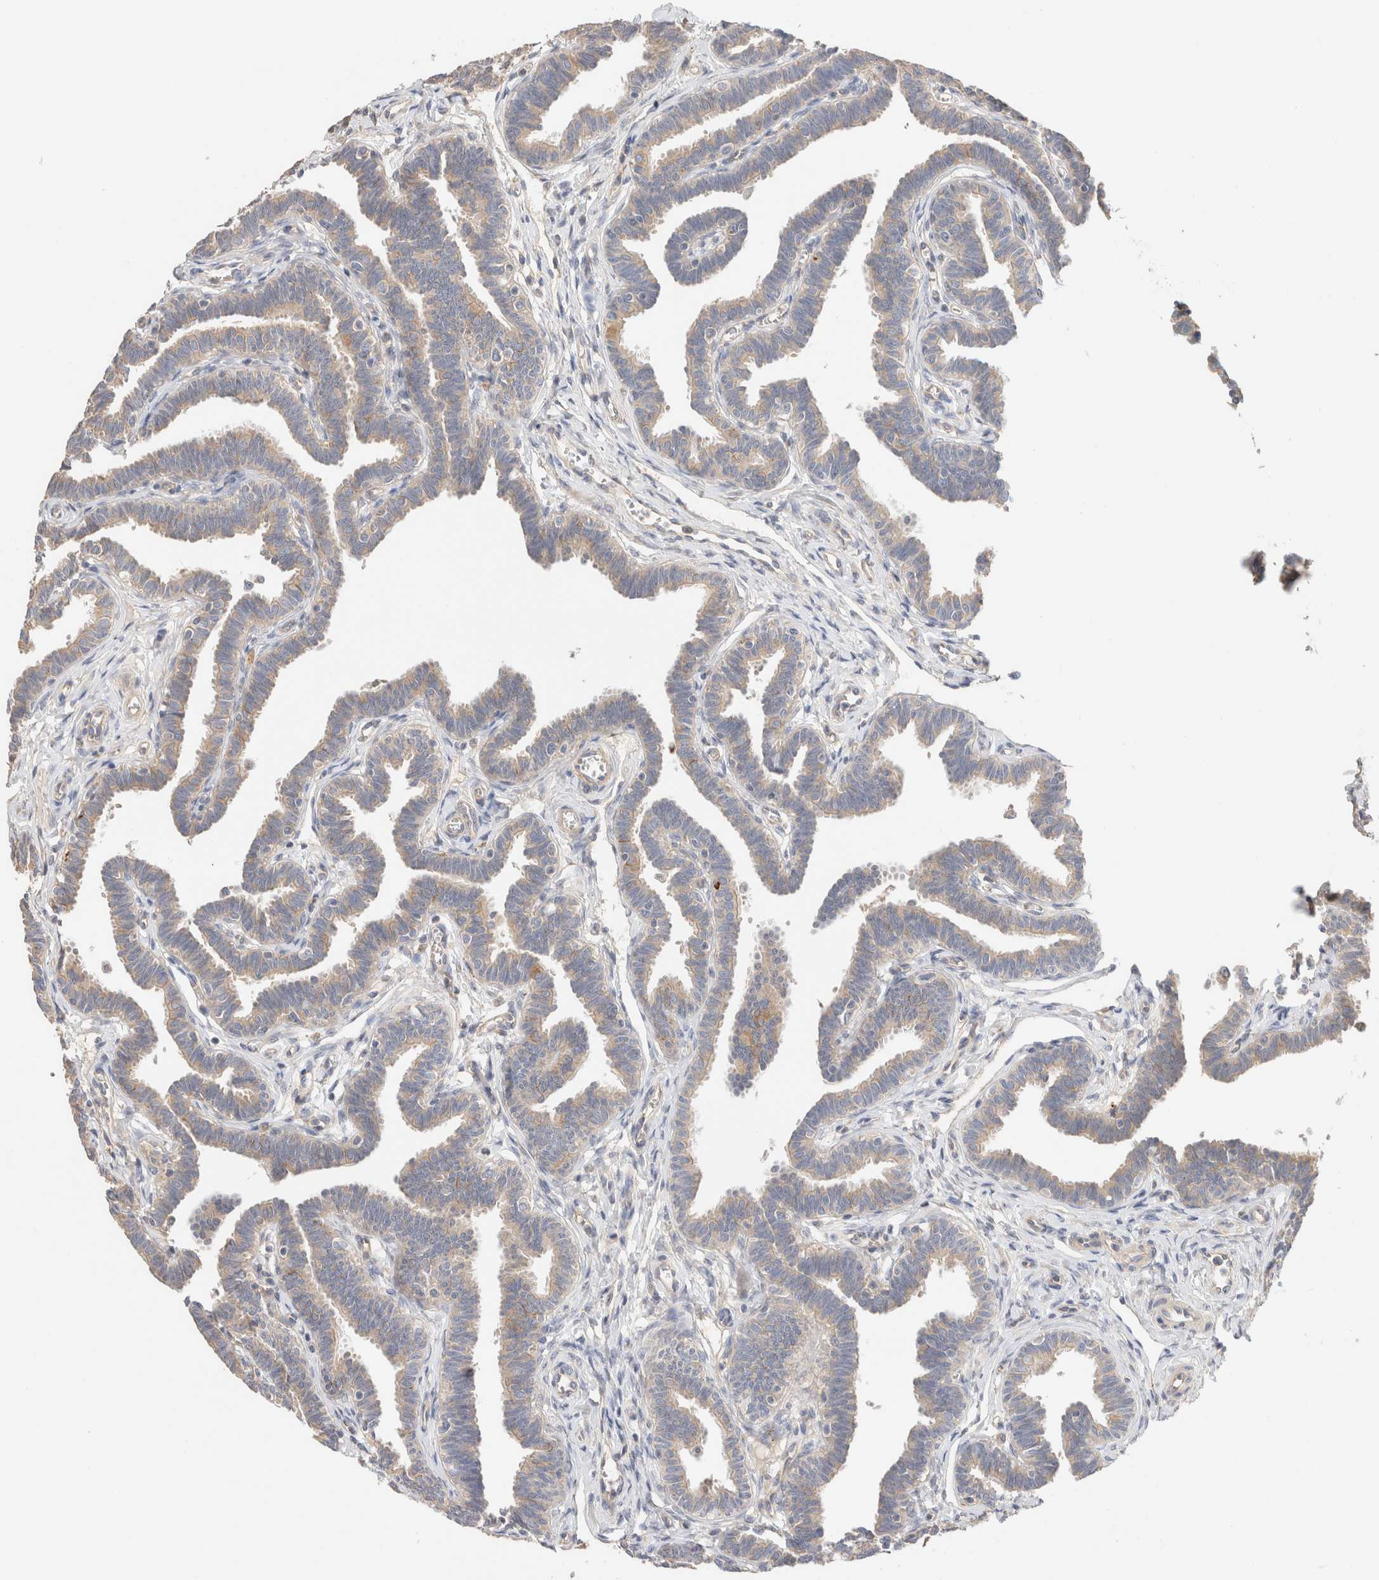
{"staining": {"intensity": "weak", "quantity": ">75%", "location": "cytoplasmic/membranous"}, "tissue": "fallopian tube", "cell_type": "Glandular cells", "image_type": "normal", "snomed": [{"axis": "morphology", "description": "Normal tissue, NOS"}, {"axis": "topography", "description": "Fallopian tube"}, {"axis": "topography", "description": "Ovary"}], "caption": "Protein staining demonstrates weak cytoplasmic/membranous positivity in approximately >75% of glandular cells in unremarkable fallopian tube. The staining was performed using DAB to visualize the protein expression in brown, while the nuclei were stained in blue with hematoxylin (Magnification: 20x).", "gene": "B3GNTL1", "patient": {"sex": "female", "age": 23}}